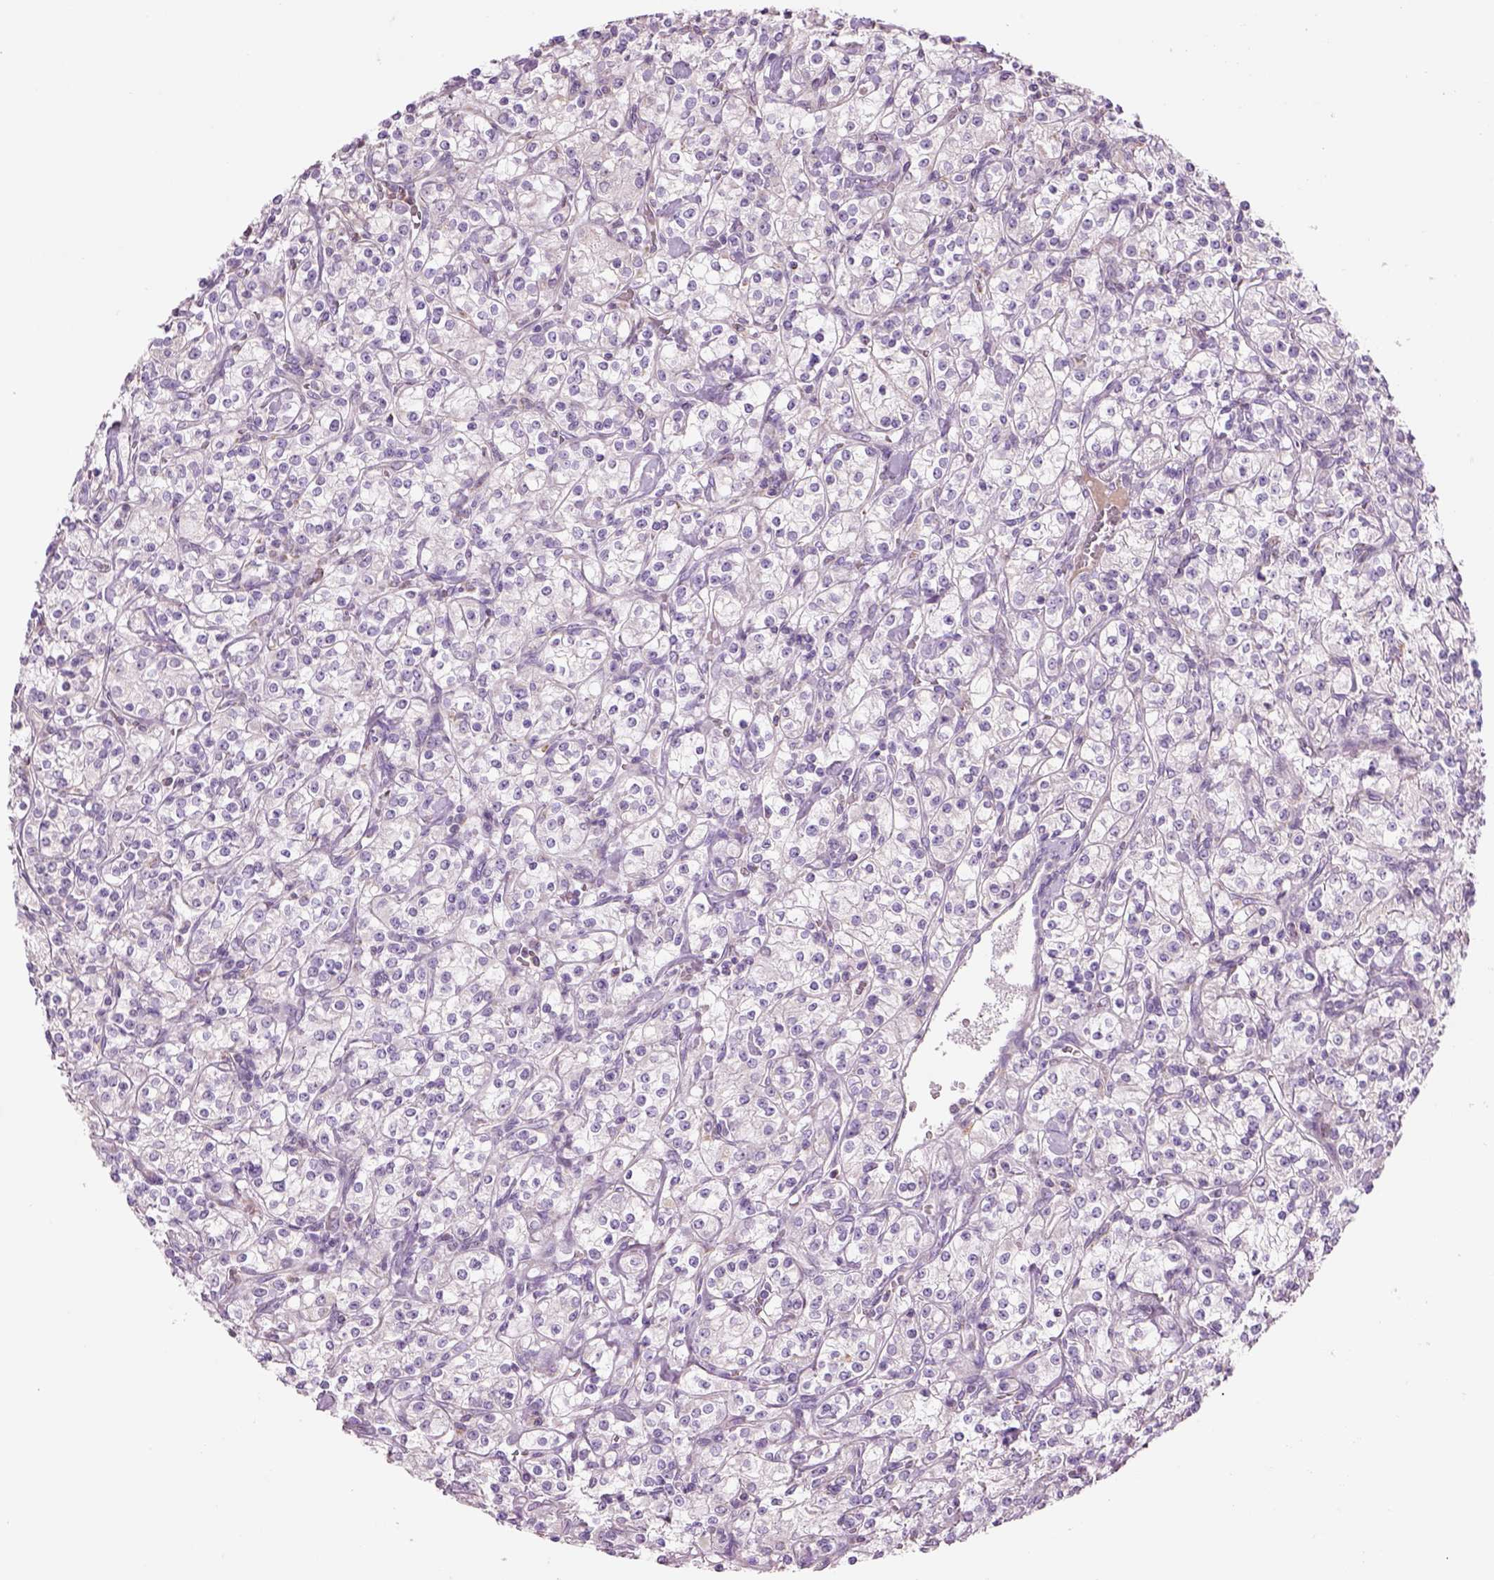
{"staining": {"intensity": "negative", "quantity": "none", "location": "none"}, "tissue": "renal cancer", "cell_type": "Tumor cells", "image_type": "cancer", "snomed": [{"axis": "morphology", "description": "Adenocarcinoma, NOS"}, {"axis": "topography", "description": "Kidney"}], "caption": "DAB immunohistochemical staining of adenocarcinoma (renal) shows no significant positivity in tumor cells. (Immunohistochemistry (ihc), brightfield microscopy, high magnification).", "gene": "IFT52", "patient": {"sex": "male", "age": 77}}